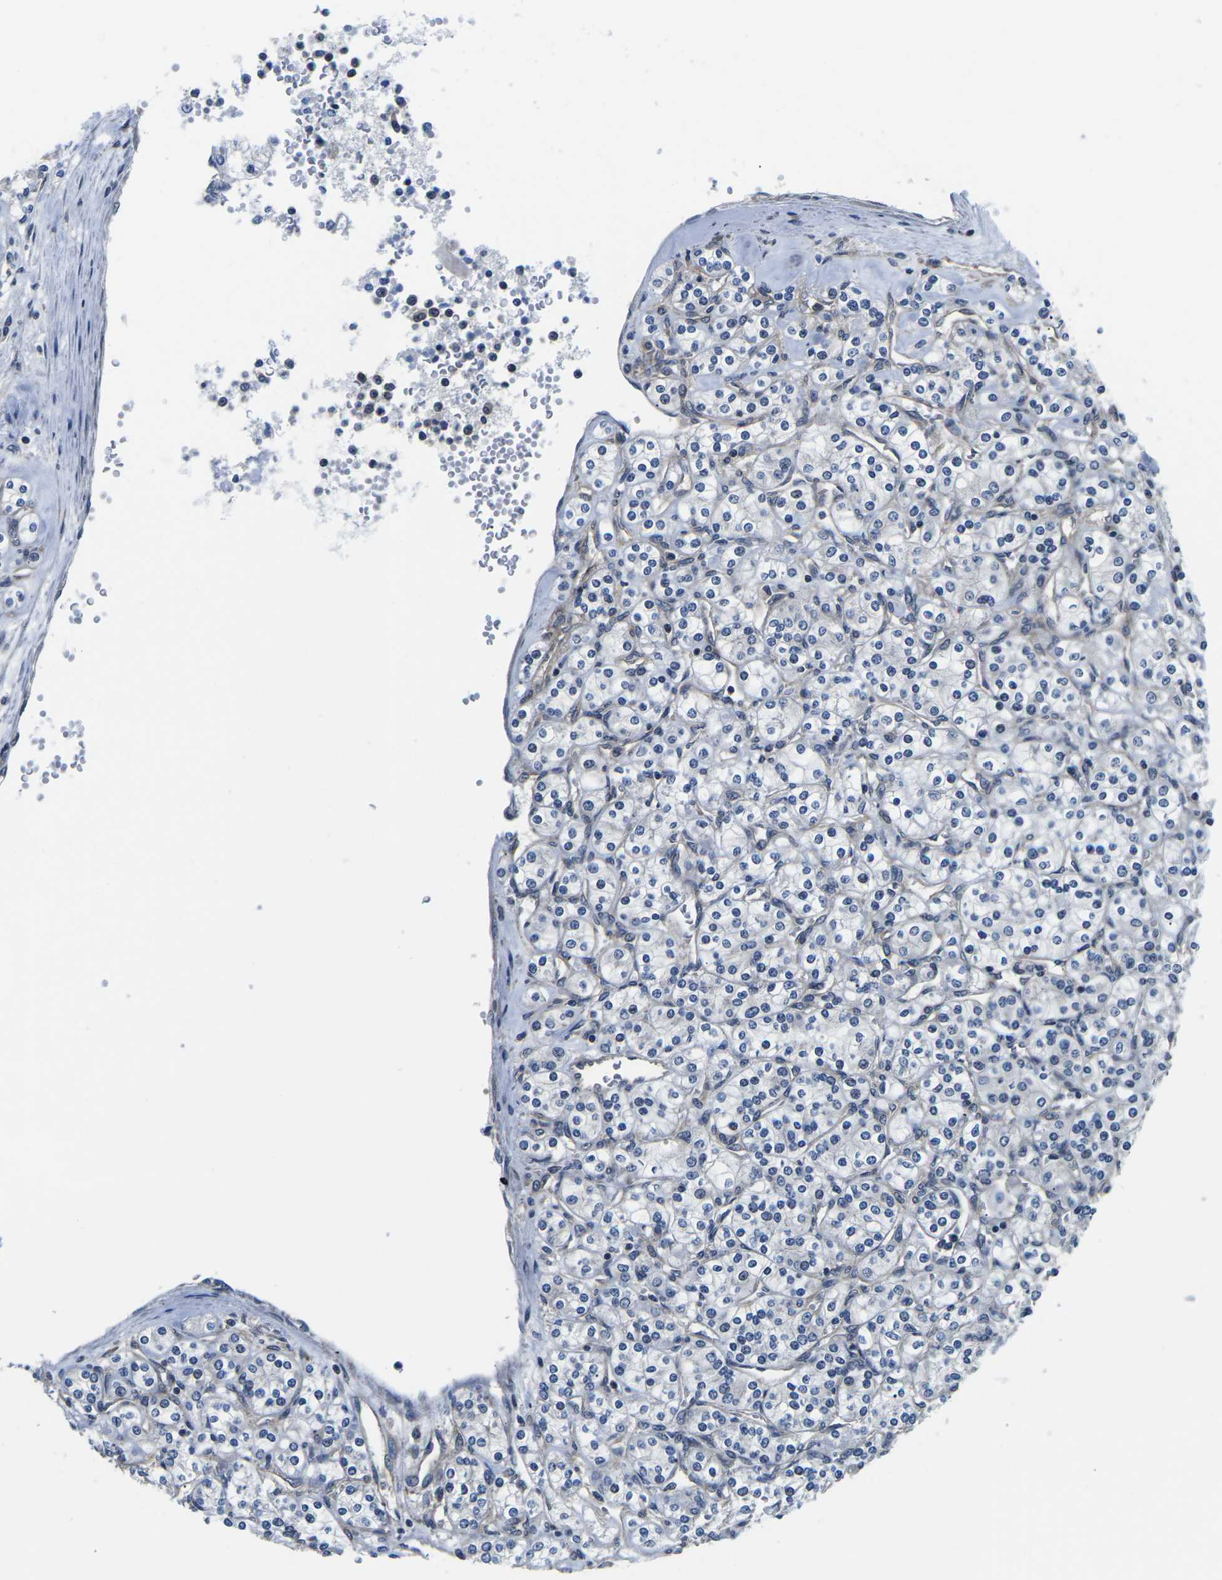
{"staining": {"intensity": "negative", "quantity": "none", "location": "none"}, "tissue": "renal cancer", "cell_type": "Tumor cells", "image_type": "cancer", "snomed": [{"axis": "morphology", "description": "Adenocarcinoma, NOS"}, {"axis": "topography", "description": "Kidney"}], "caption": "Renal cancer (adenocarcinoma) was stained to show a protein in brown. There is no significant positivity in tumor cells. Nuclei are stained in blue.", "gene": "GSK3B", "patient": {"sex": "male", "age": 77}}